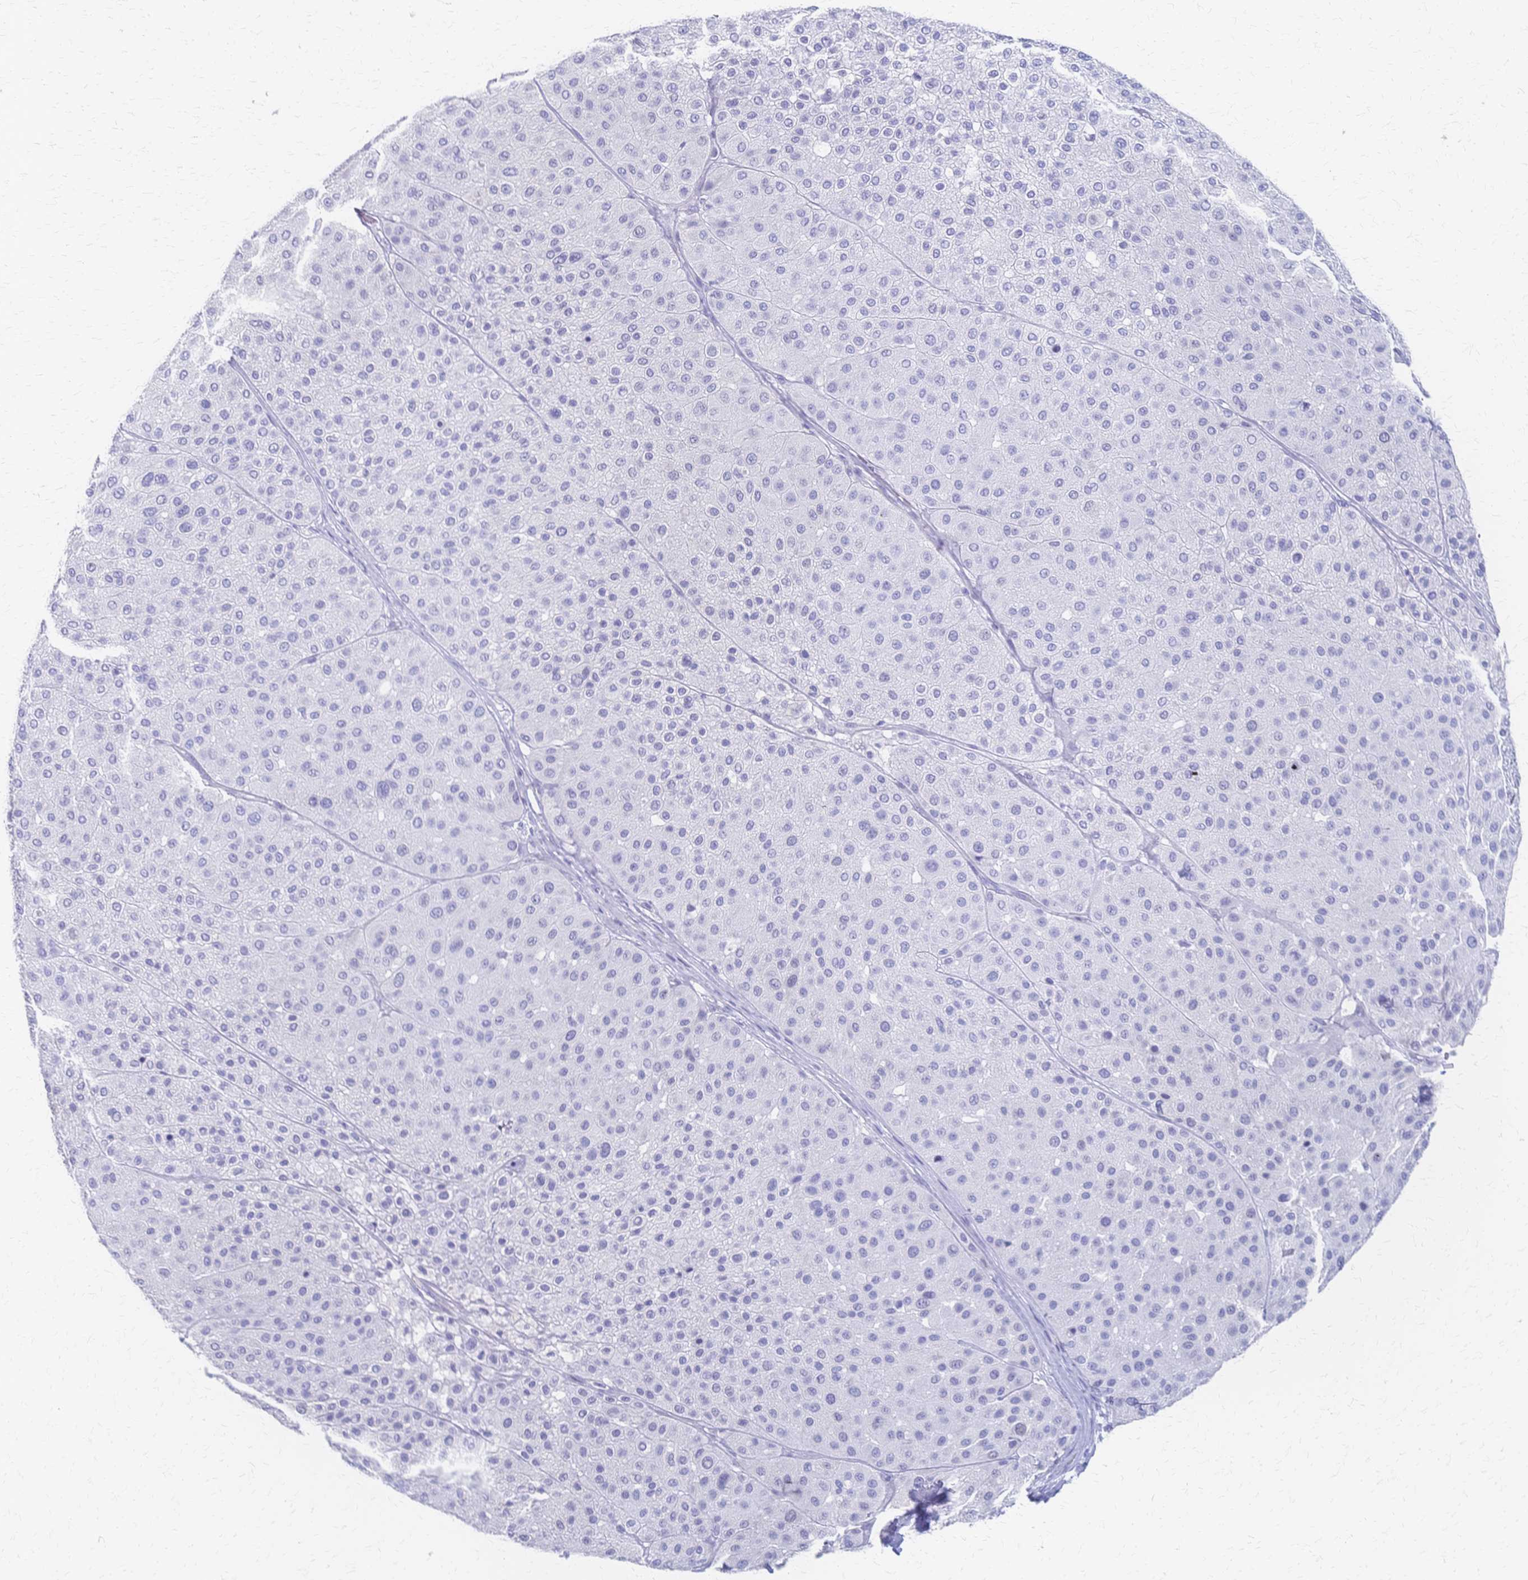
{"staining": {"intensity": "negative", "quantity": "none", "location": "none"}, "tissue": "melanoma", "cell_type": "Tumor cells", "image_type": "cancer", "snomed": [{"axis": "morphology", "description": "Malignant melanoma, Metastatic site"}, {"axis": "topography", "description": "Smooth muscle"}], "caption": "The immunohistochemistry histopathology image has no significant expression in tumor cells of melanoma tissue.", "gene": "CYB5A", "patient": {"sex": "male", "age": 41}}